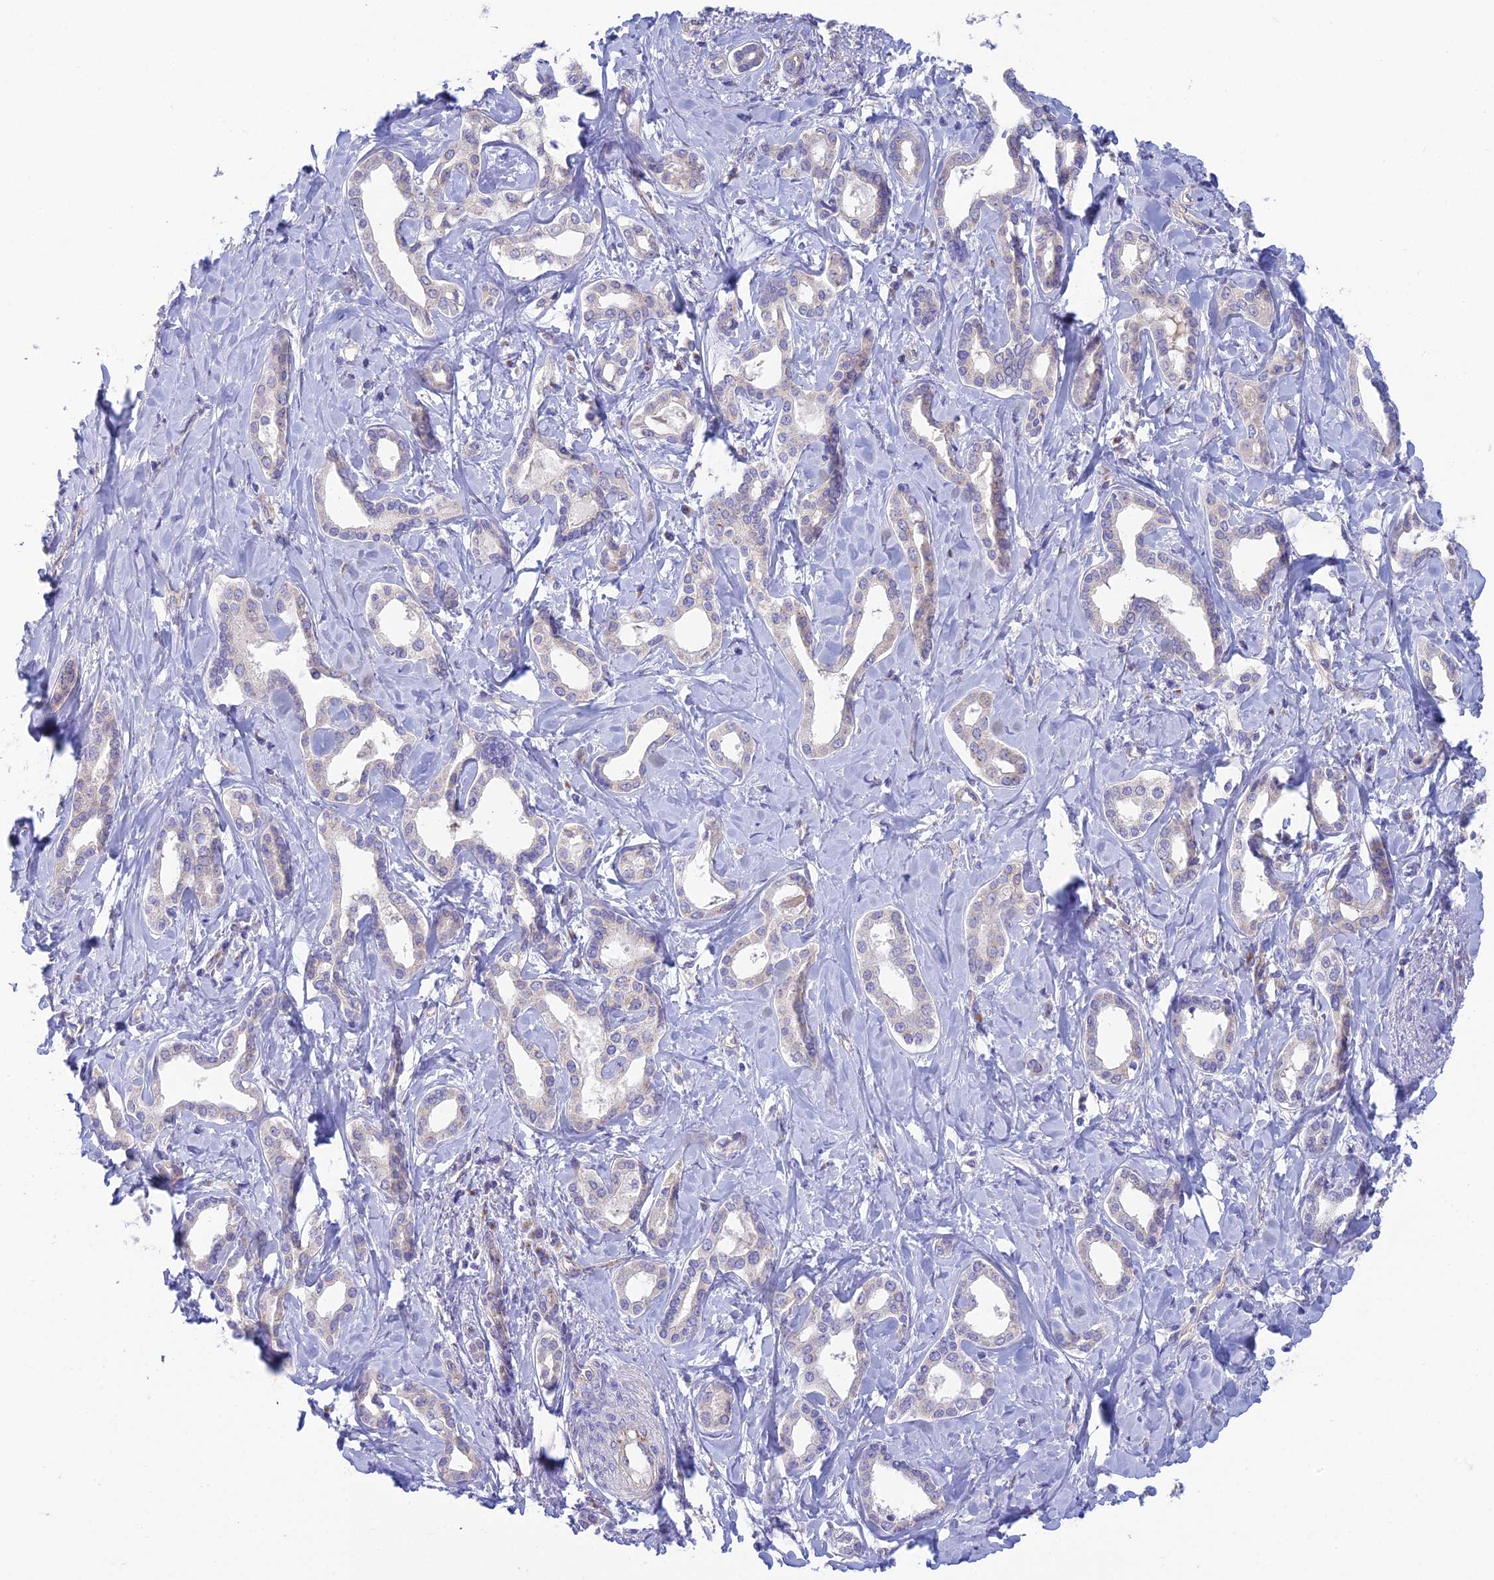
{"staining": {"intensity": "negative", "quantity": "none", "location": "none"}, "tissue": "liver cancer", "cell_type": "Tumor cells", "image_type": "cancer", "snomed": [{"axis": "morphology", "description": "Cholangiocarcinoma"}, {"axis": "topography", "description": "Liver"}], "caption": "Liver cancer (cholangiocarcinoma) stained for a protein using immunohistochemistry exhibits no expression tumor cells.", "gene": "ZNF564", "patient": {"sex": "female", "age": 77}}